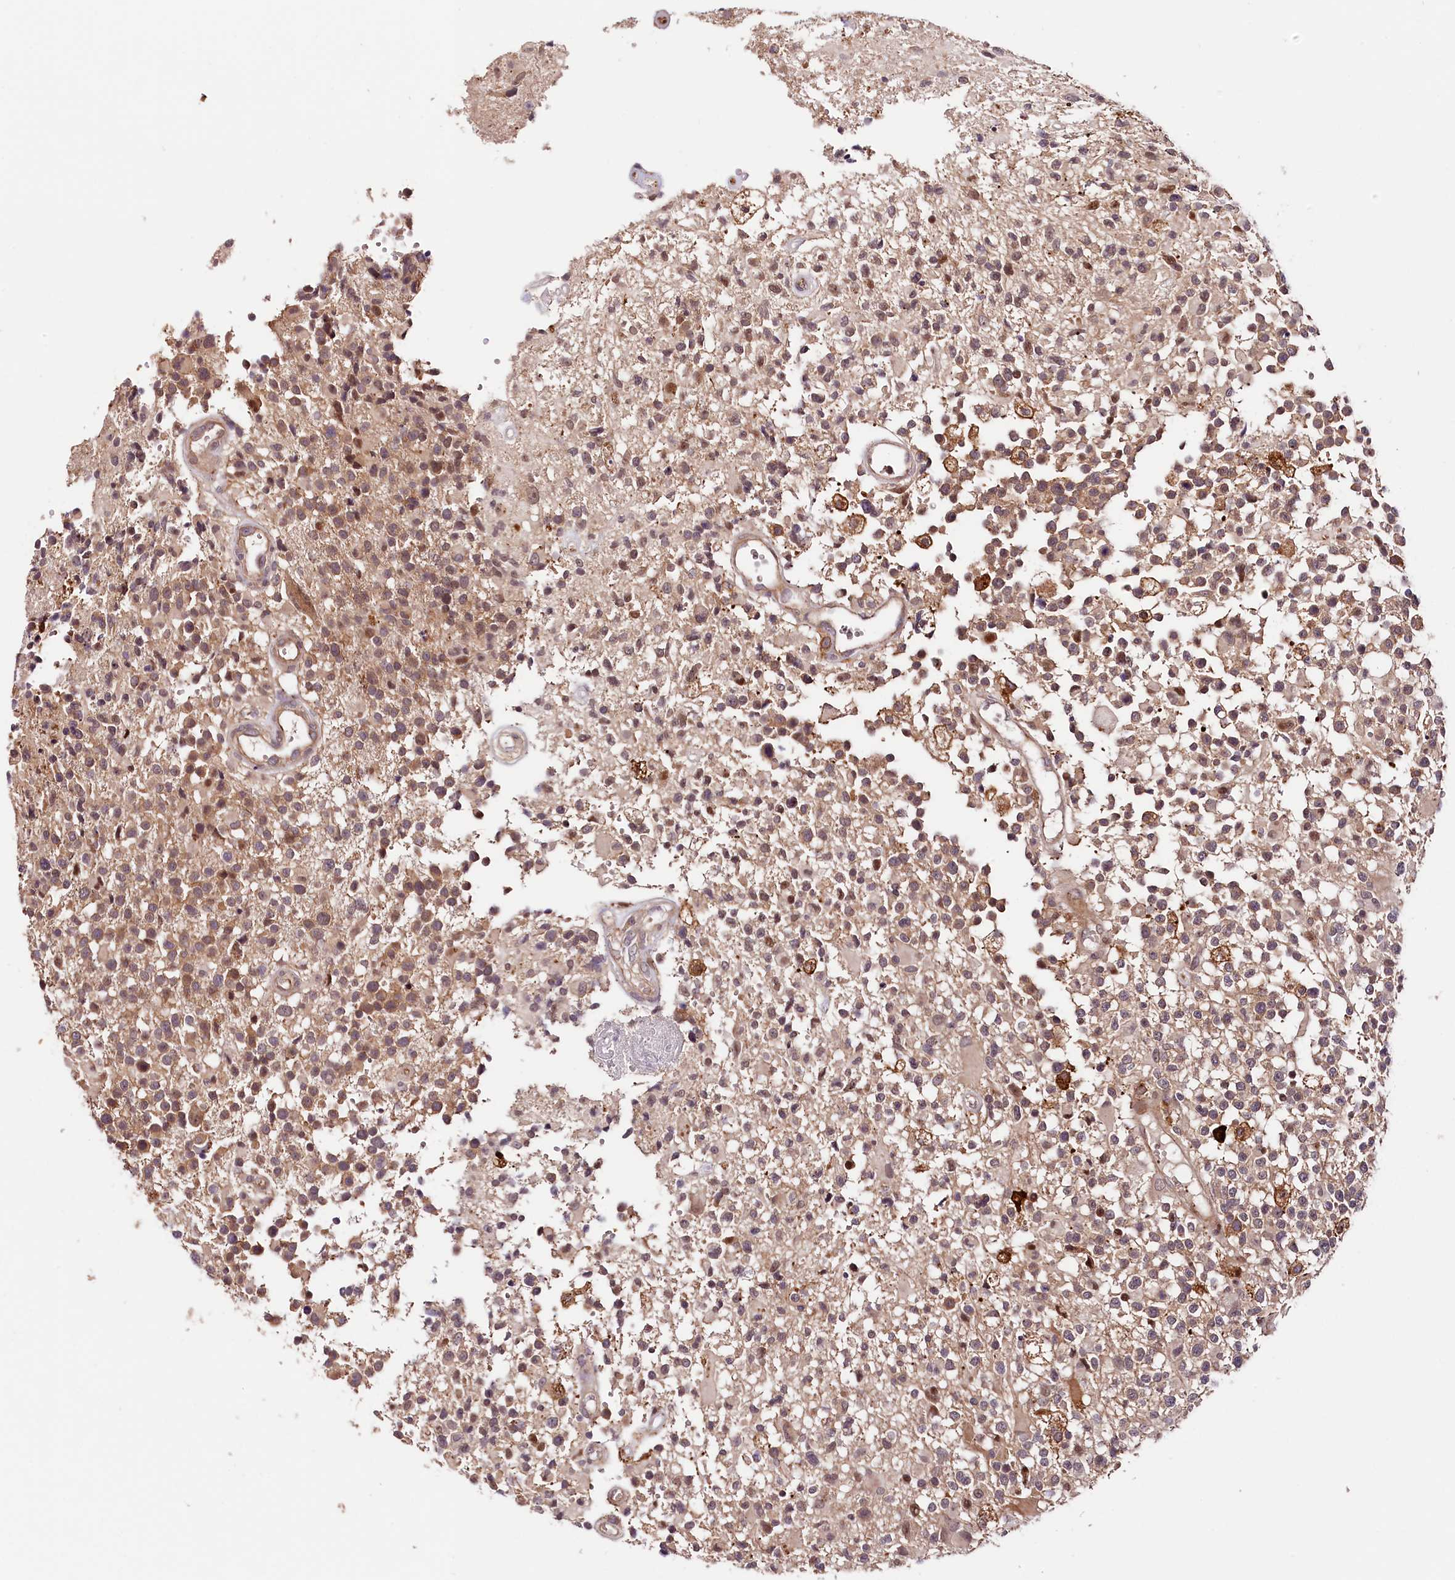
{"staining": {"intensity": "weak", "quantity": "25%-75%", "location": "cytoplasmic/membranous"}, "tissue": "glioma", "cell_type": "Tumor cells", "image_type": "cancer", "snomed": [{"axis": "morphology", "description": "Glioma, malignant, High grade"}, {"axis": "morphology", "description": "Glioblastoma, NOS"}, {"axis": "topography", "description": "Brain"}], "caption": "The histopathology image exhibits immunohistochemical staining of glioblastoma. There is weak cytoplasmic/membranous positivity is present in about 25%-75% of tumor cells.", "gene": "CACNA1H", "patient": {"sex": "male", "age": 60}}